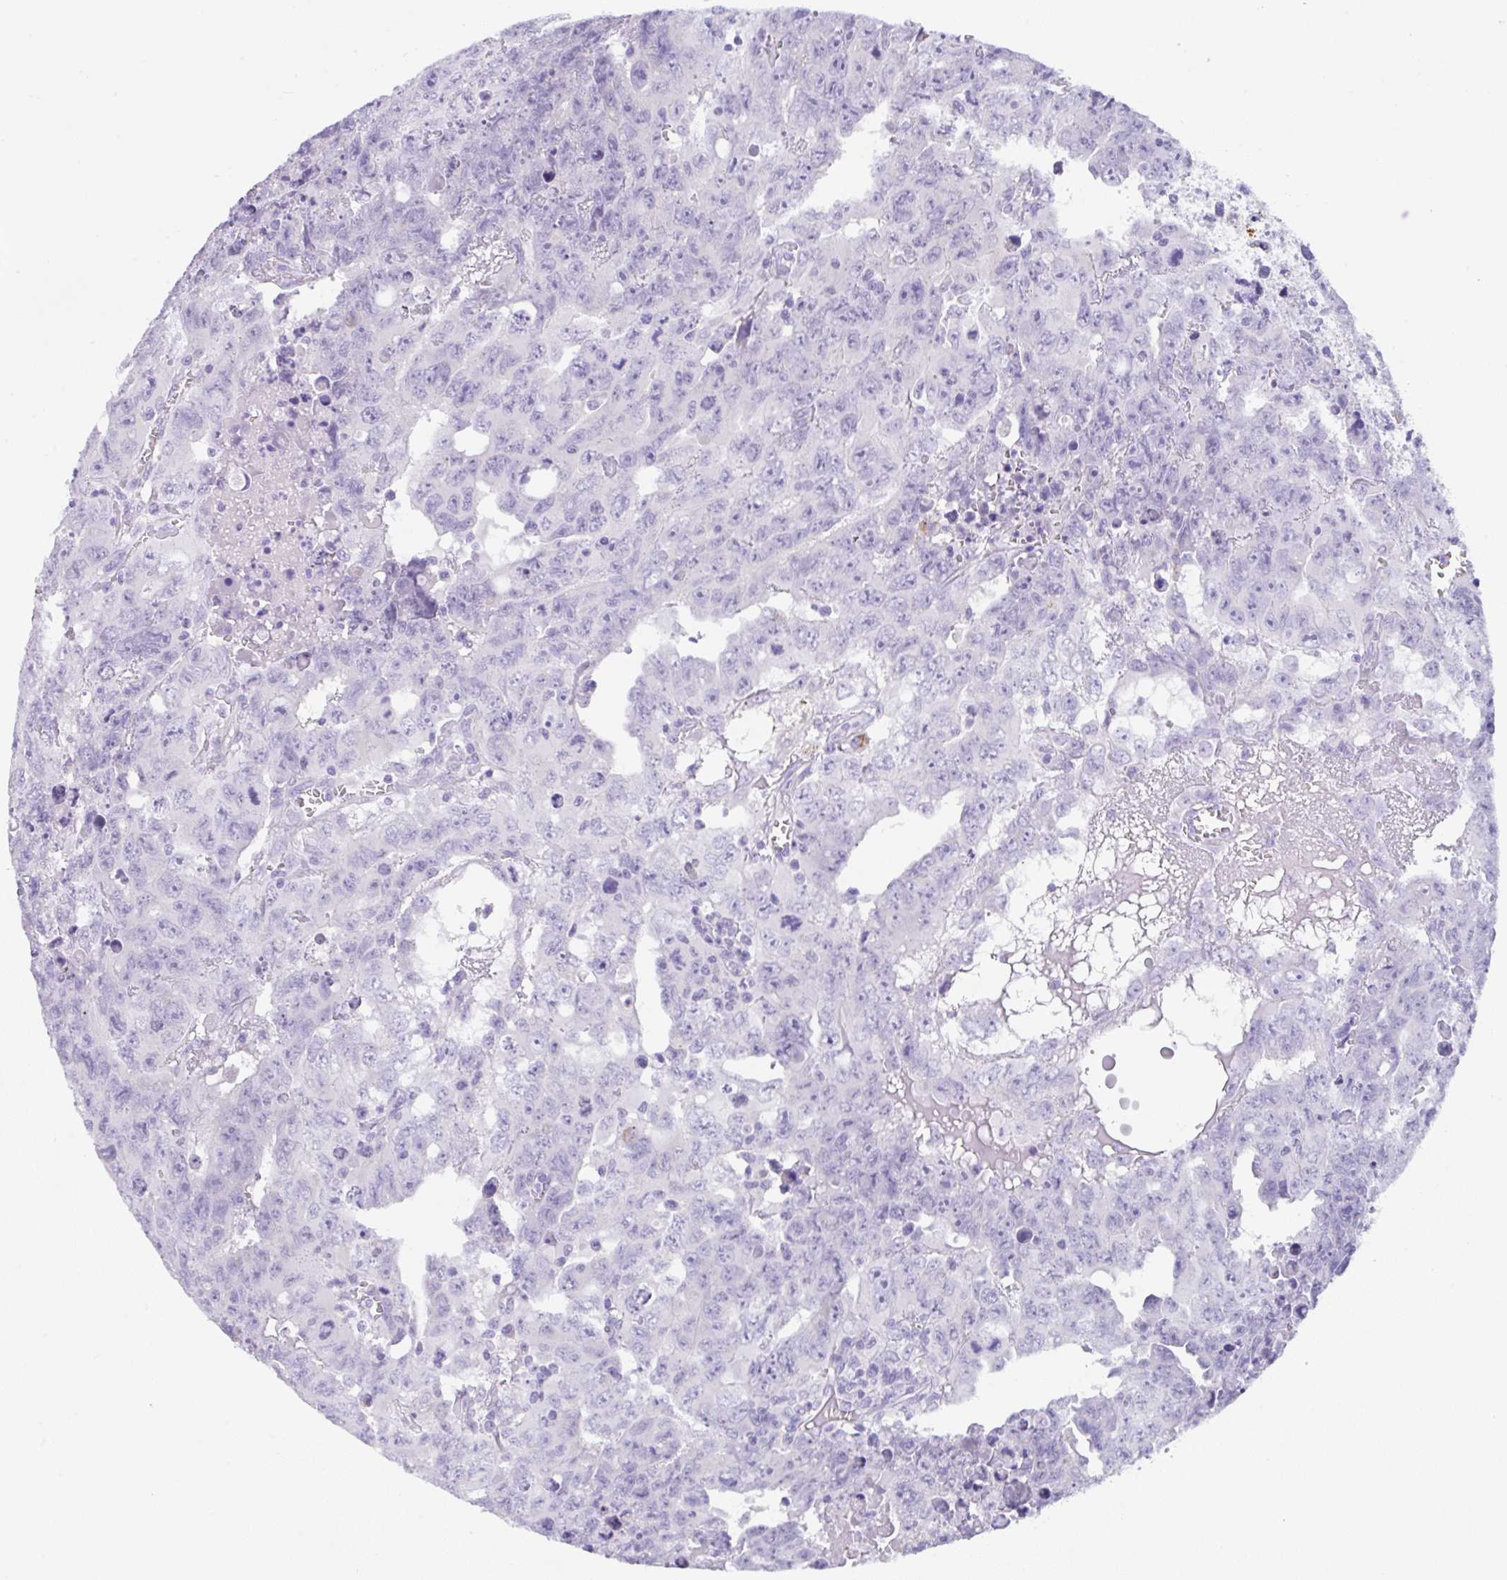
{"staining": {"intensity": "negative", "quantity": "none", "location": "none"}, "tissue": "testis cancer", "cell_type": "Tumor cells", "image_type": "cancer", "snomed": [{"axis": "morphology", "description": "Carcinoma, Embryonal, NOS"}, {"axis": "topography", "description": "Testis"}], "caption": "The micrograph demonstrates no significant expression in tumor cells of testis embryonal carcinoma.", "gene": "TRAF4", "patient": {"sex": "male", "age": 24}}